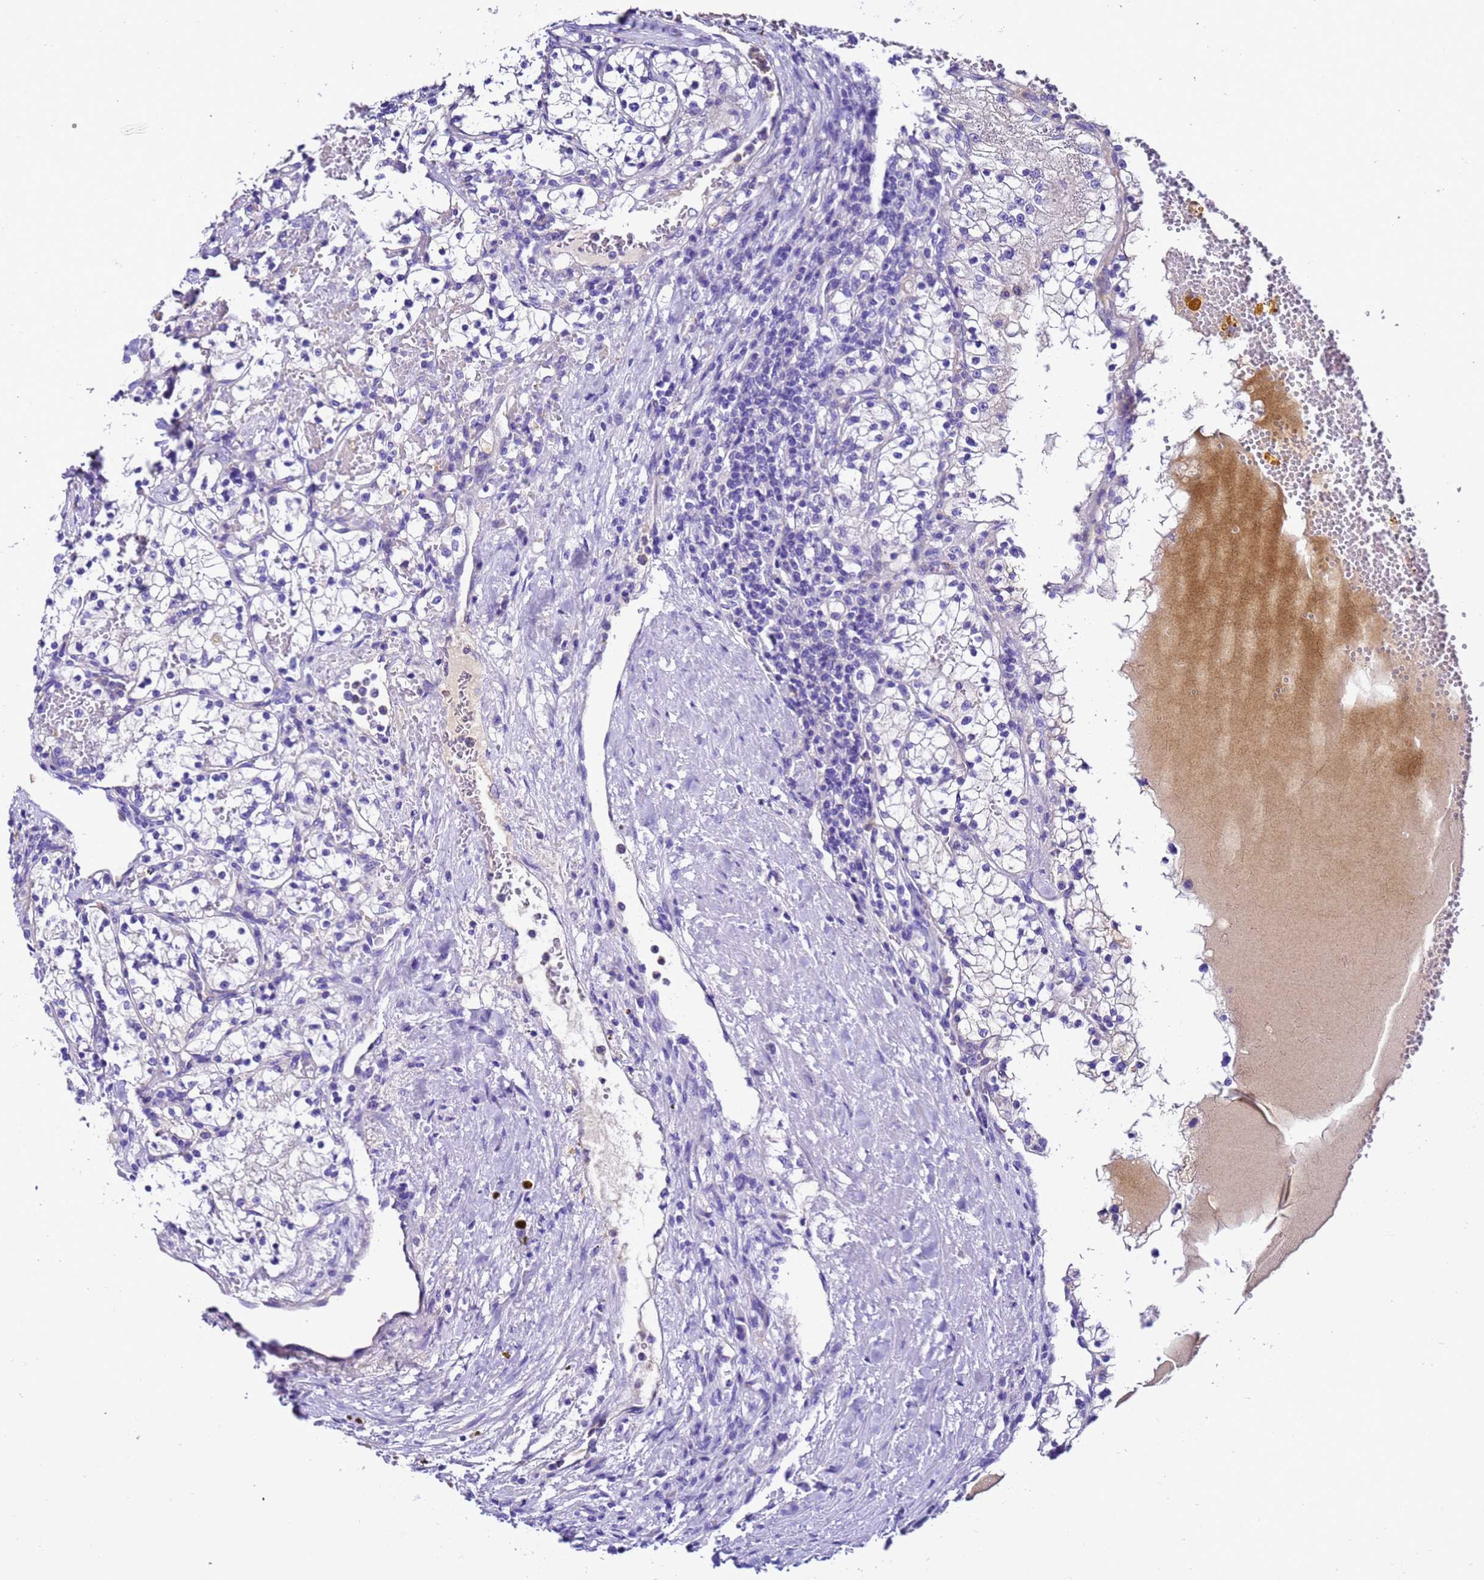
{"staining": {"intensity": "negative", "quantity": "none", "location": "none"}, "tissue": "renal cancer", "cell_type": "Tumor cells", "image_type": "cancer", "snomed": [{"axis": "morphology", "description": "Normal tissue, NOS"}, {"axis": "morphology", "description": "Adenocarcinoma, NOS"}, {"axis": "topography", "description": "Kidney"}], "caption": "A histopathology image of renal cancer stained for a protein demonstrates no brown staining in tumor cells.", "gene": "UGT2A1", "patient": {"sex": "male", "age": 68}}